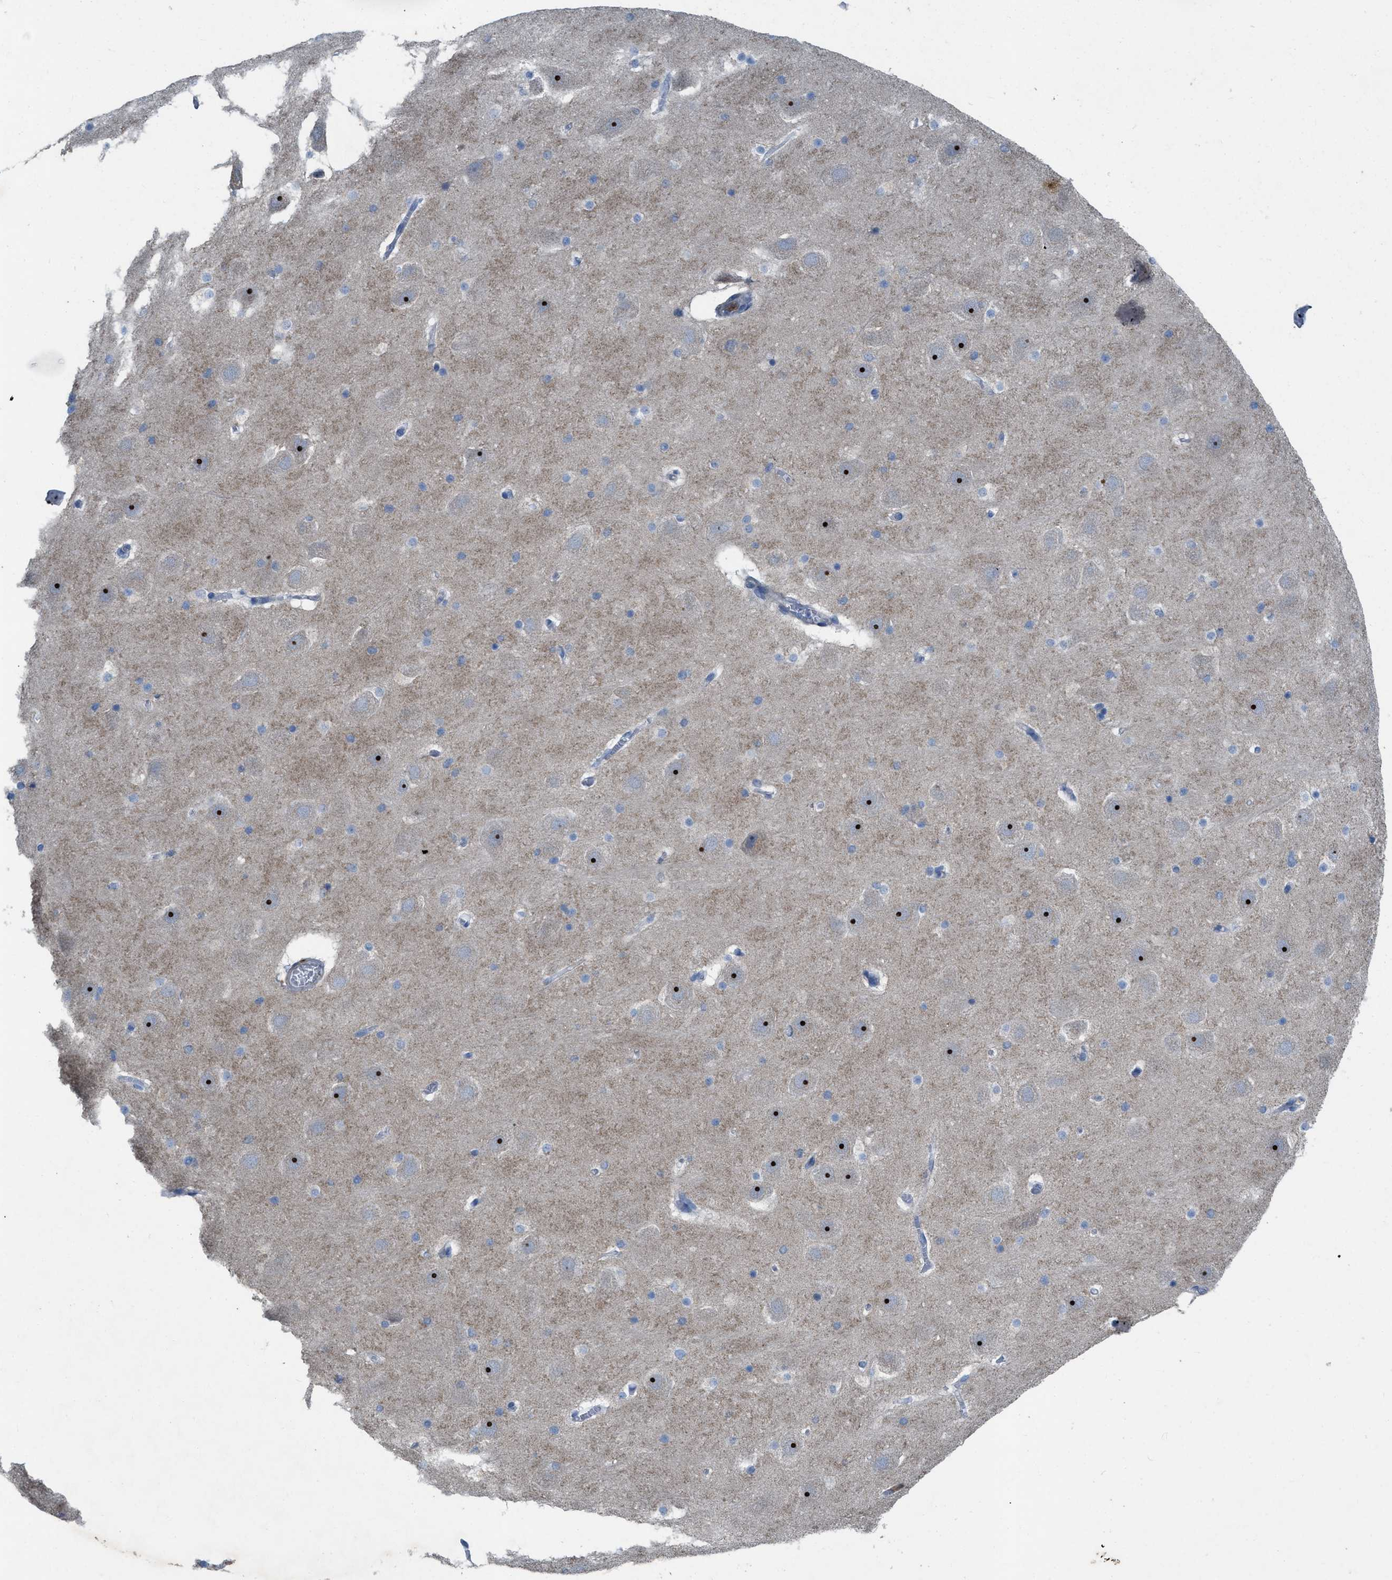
{"staining": {"intensity": "negative", "quantity": "none", "location": "none"}, "tissue": "hippocampus", "cell_type": "Glial cells", "image_type": "normal", "snomed": [{"axis": "morphology", "description": "Normal tissue, NOS"}, {"axis": "topography", "description": "Hippocampus"}], "caption": "Immunohistochemistry (IHC) photomicrograph of benign hippocampus: hippocampus stained with DAB (3,3'-diaminobenzidine) reveals no significant protein staining in glial cells.", "gene": "PLPPR5", "patient": {"sex": "male", "age": 45}}